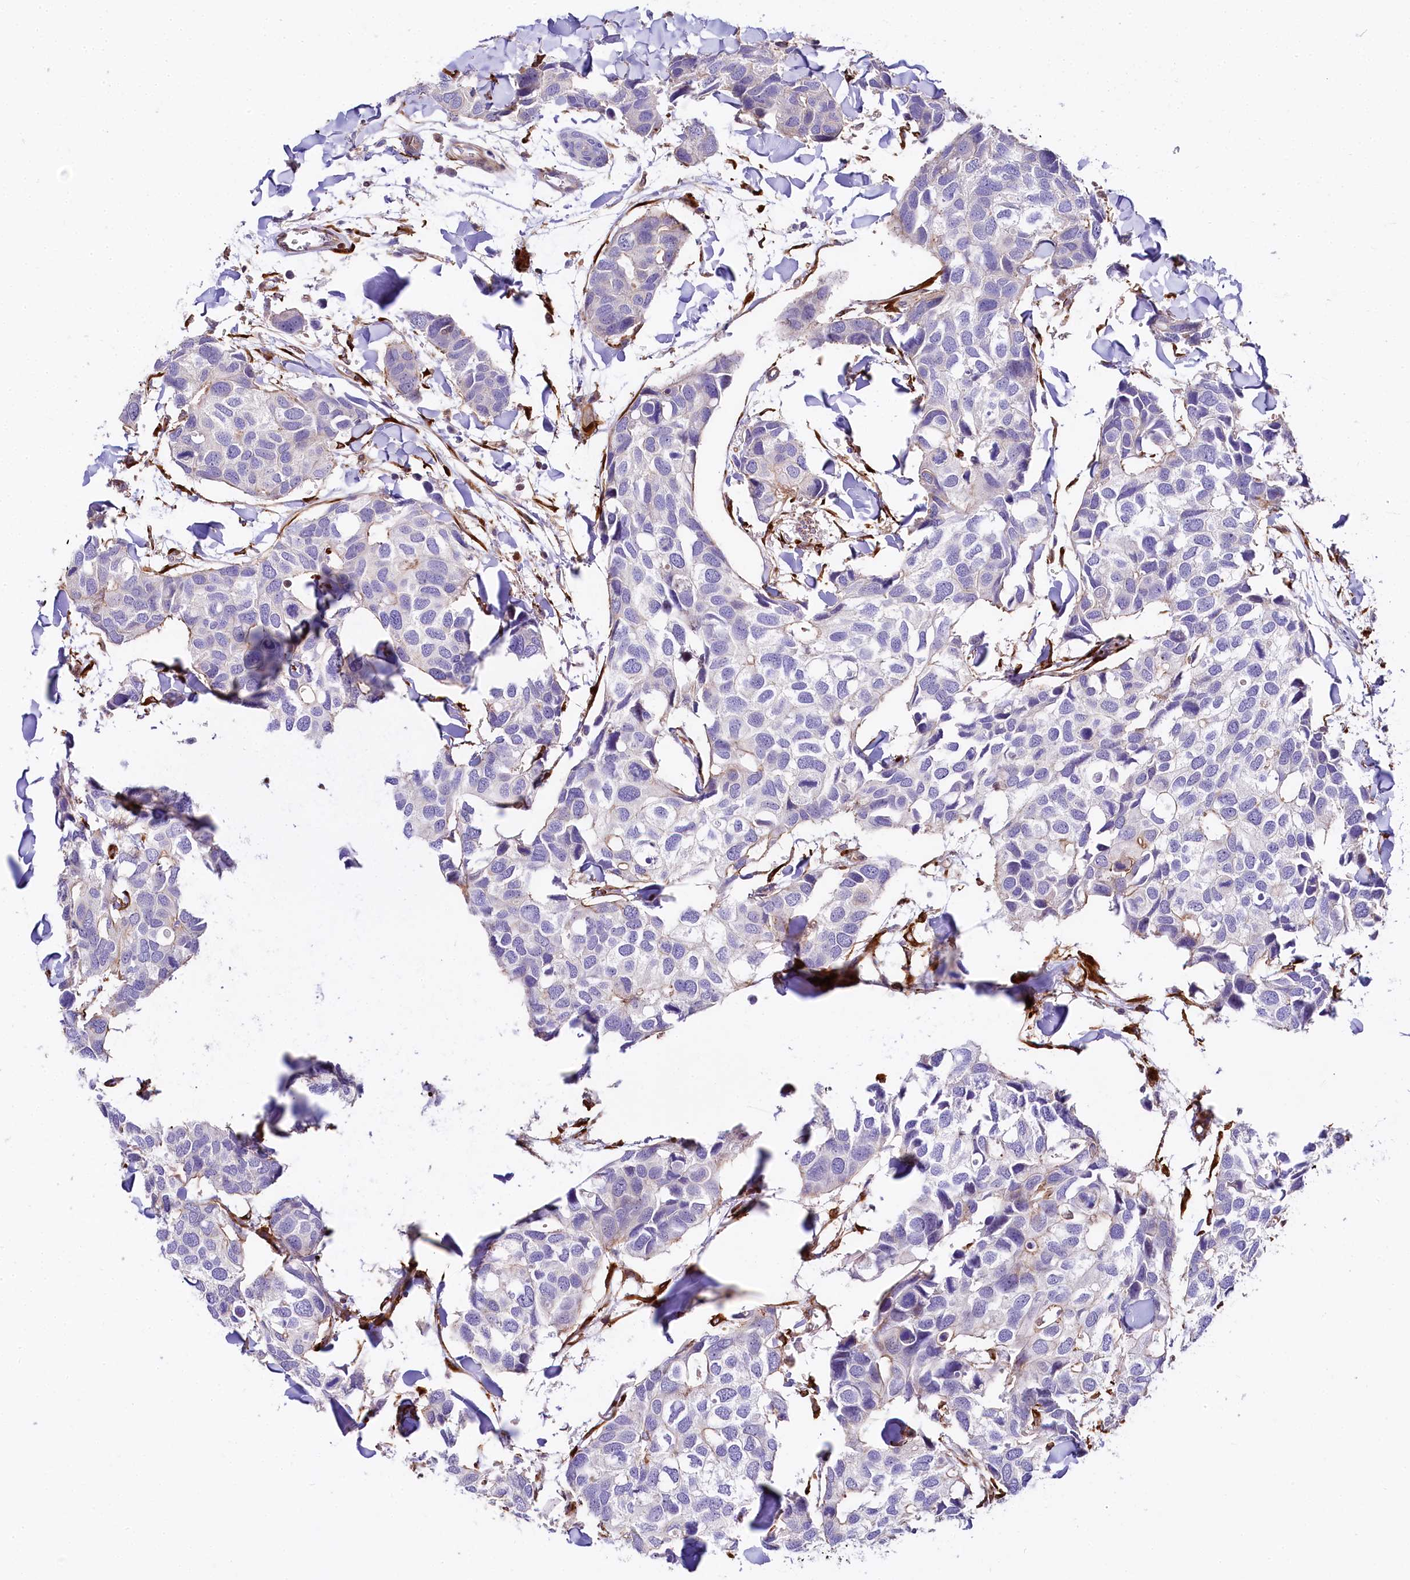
{"staining": {"intensity": "negative", "quantity": "none", "location": "none"}, "tissue": "breast cancer", "cell_type": "Tumor cells", "image_type": "cancer", "snomed": [{"axis": "morphology", "description": "Duct carcinoma"}, {"axis": "topography", "description": "Breast"}], "caption": "DAB (3,3'-diaminobenzidine) immunohistochemical staining of human breast invasive ductal carcinoma shows no significant positivity in tumor cells.", "gene": "FCHSD2", "patient": {"sex": "female", "age": 83}}